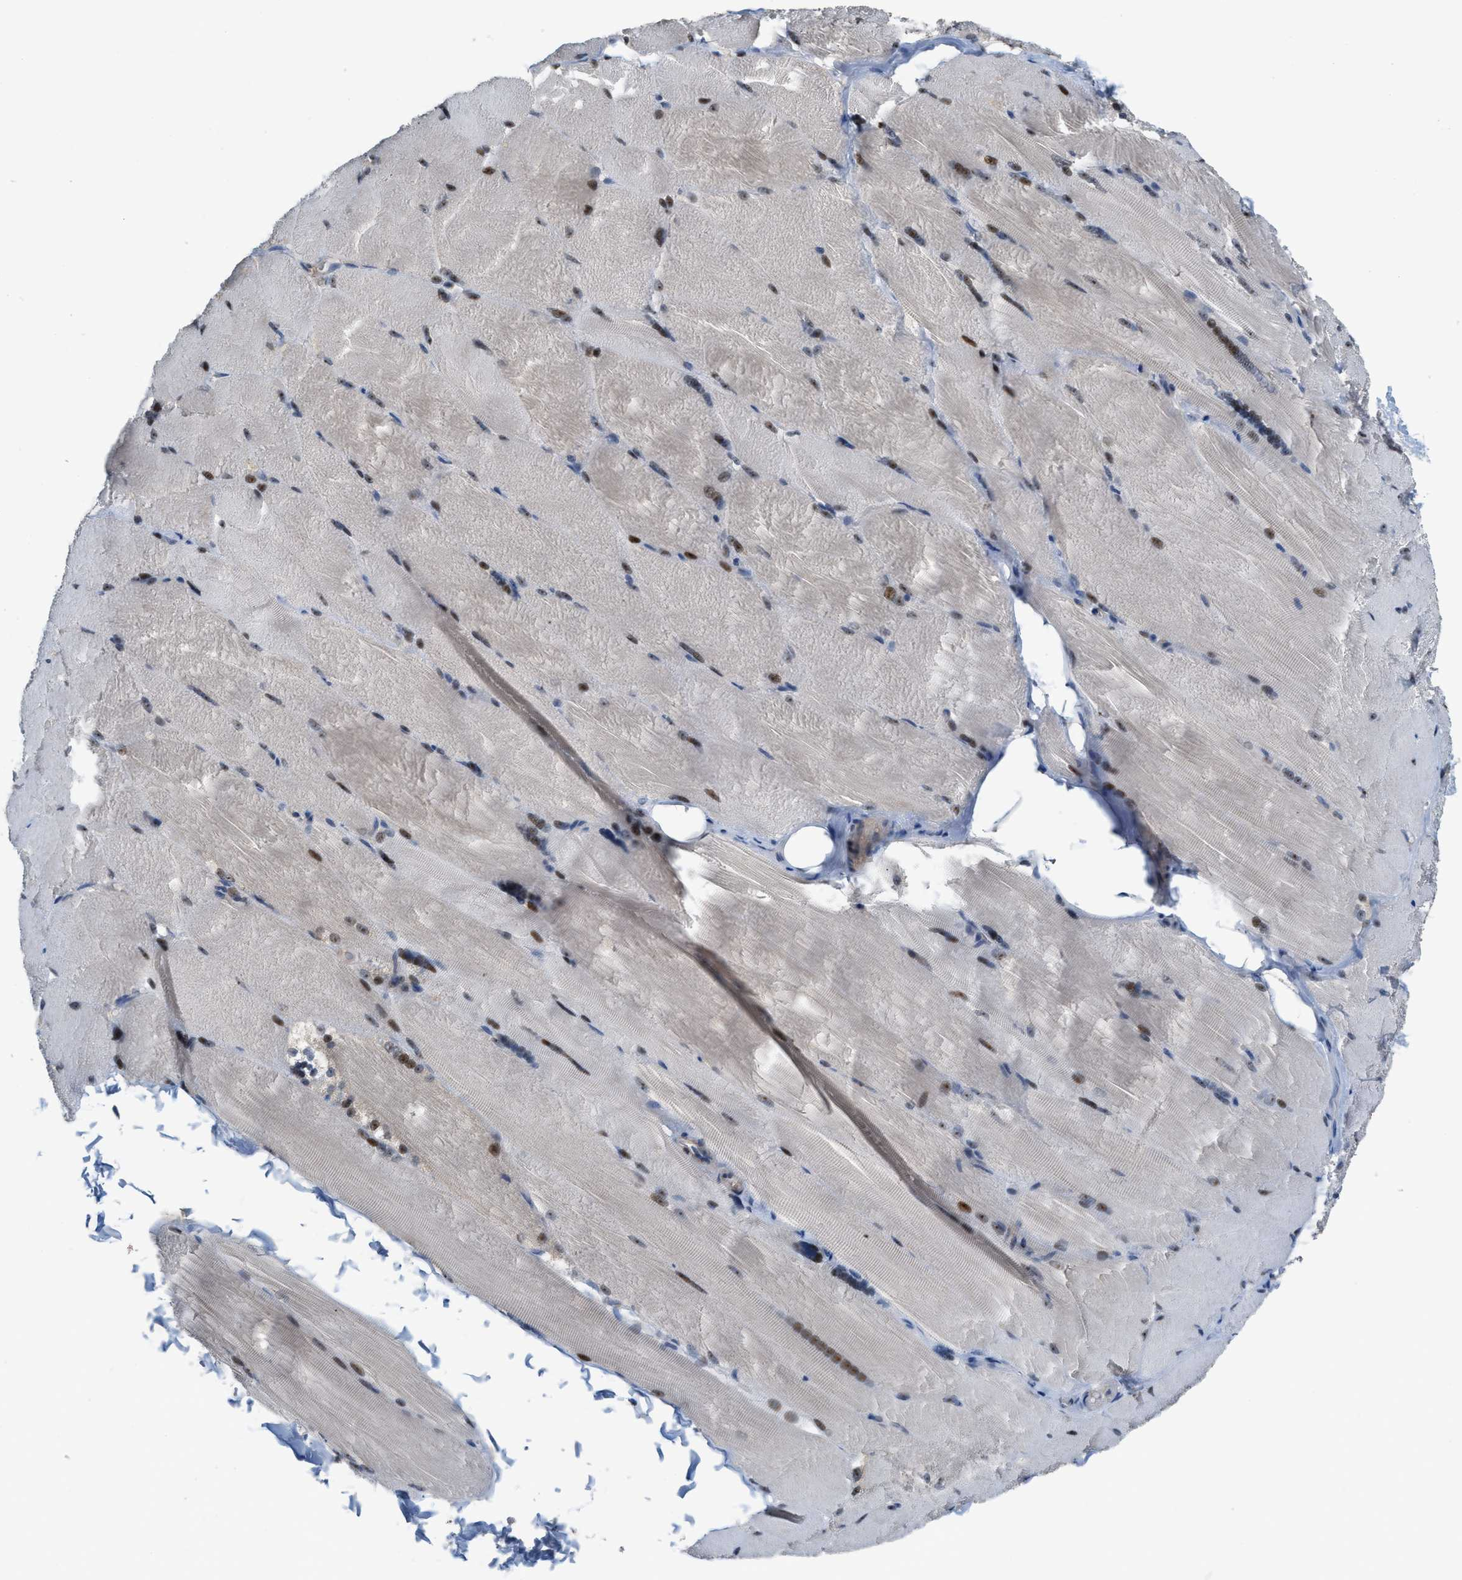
{"staining": {"intensity": "moderate", "quantity": ">75%", "location": "nuclear"}, "tissue": "skeletal muscle", "cell_type": "Myocytes", "image_type": "normal", "snomed": [{"axis": "morphology", "description": "Normal tissue, NOS"}, {"axis": "topography", "description": "Skin"}, {"axis": "topography", "description": "Skeletal muscle"}], "caption": "Approximately >75% of myocytes in unremarkable human skeletal muscle display moderate nuclear protein staining as visualized by brown immunohistochemical staining.", "gene": "ZNF783", "patient": {"sex": "male", "age": 83}}